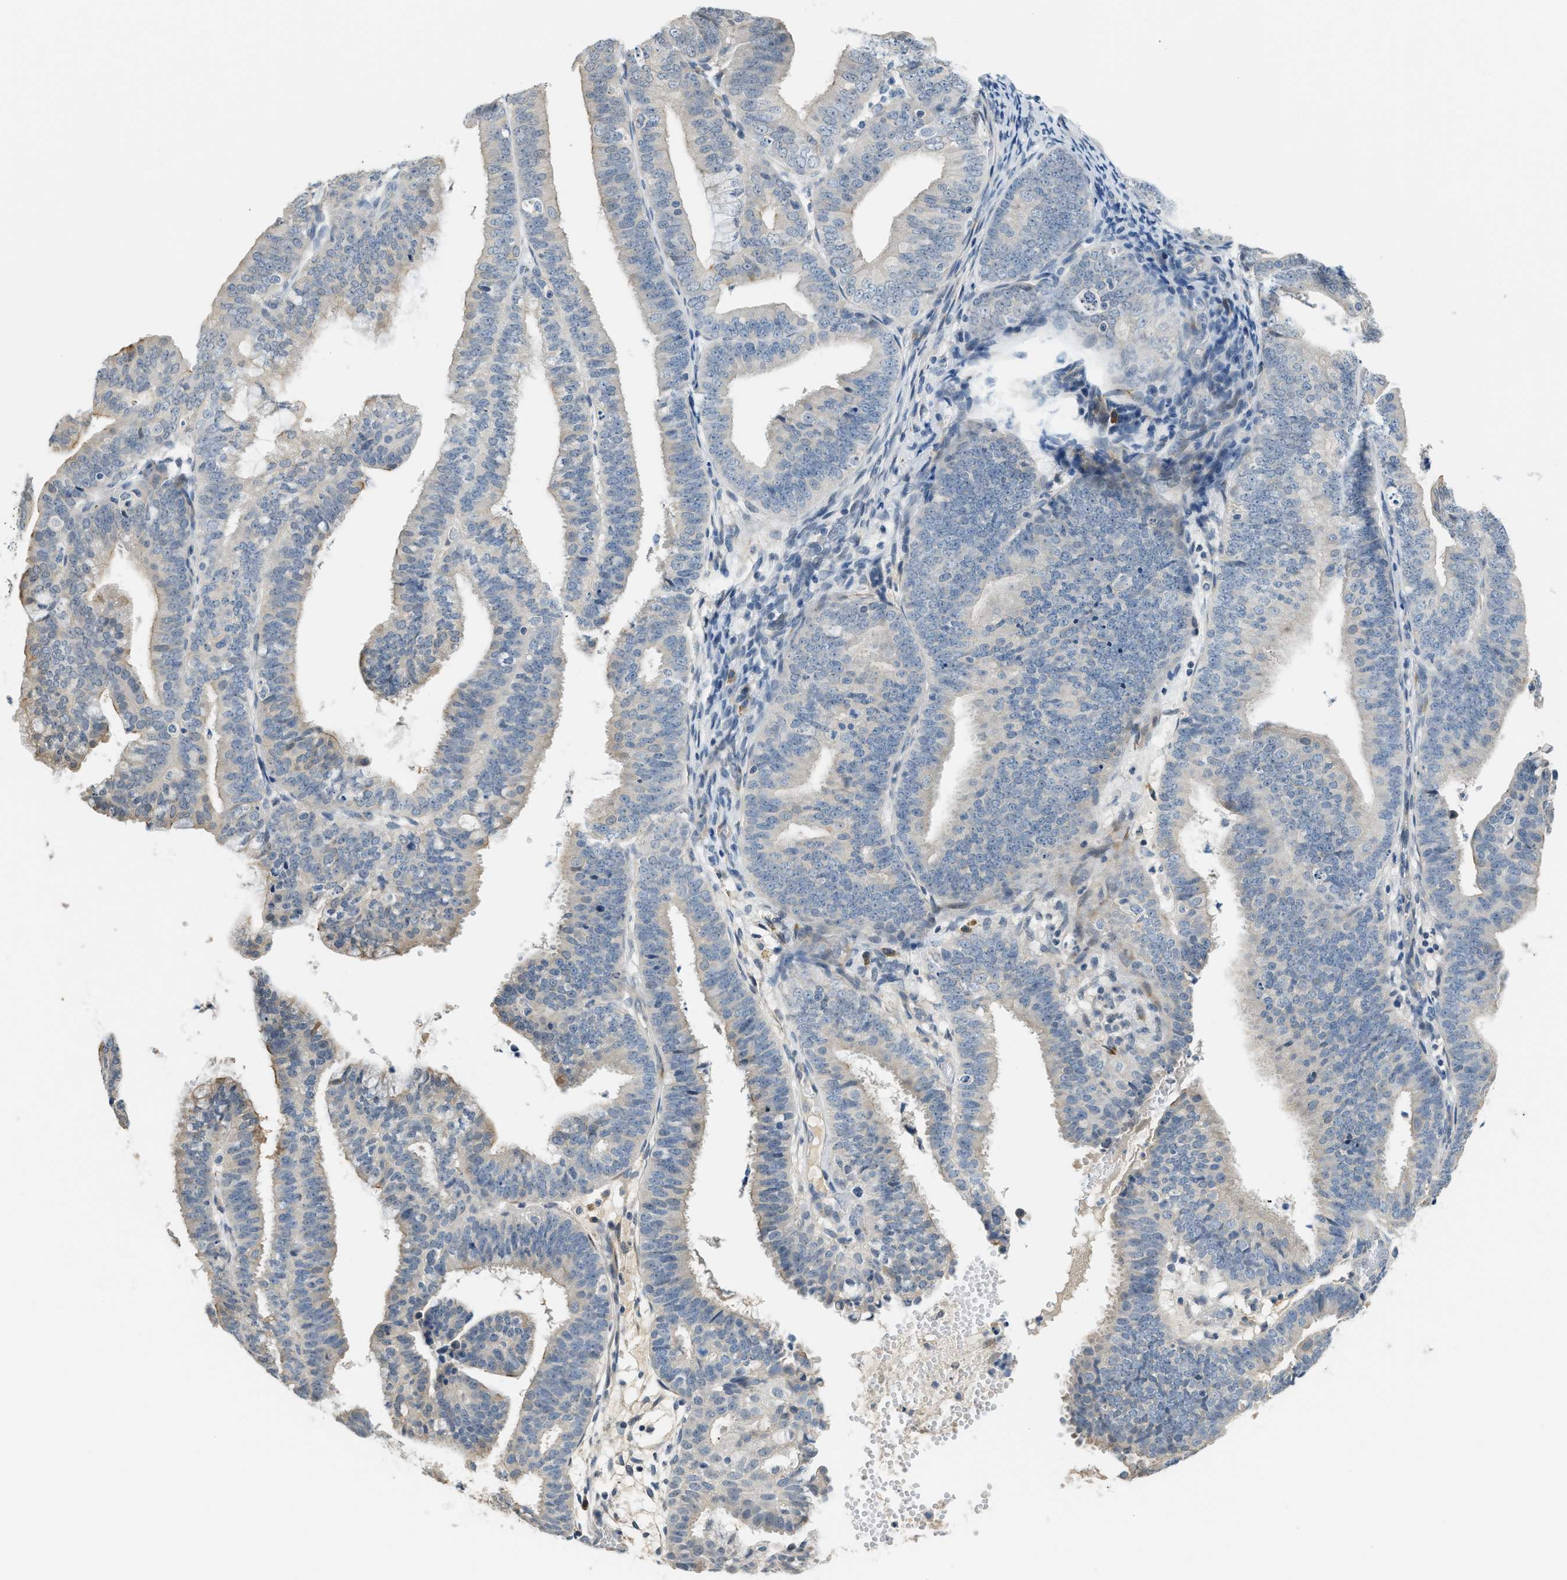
{"staining": {"intensity": "negative", "quantity": "none", "location": "none"}, "tissue": "endometrial cancer", "cell_type": "Tumor cells", "image_type": "cancer", "snomed": [{"axis": "morphology", "description": "Adenocarcinoma, NOS"}, {"axis": "topography", "description": "Endometrium"}], "caption": "High magnification brightfield microscopy of endometrial adenocarcinoma stained with DAB (brown) and counterstained with hematoxylin (blue): tumor cells show no significant positivity.", "gene": "TMEM154", "patient": {"sex": "female", "age": 63}}